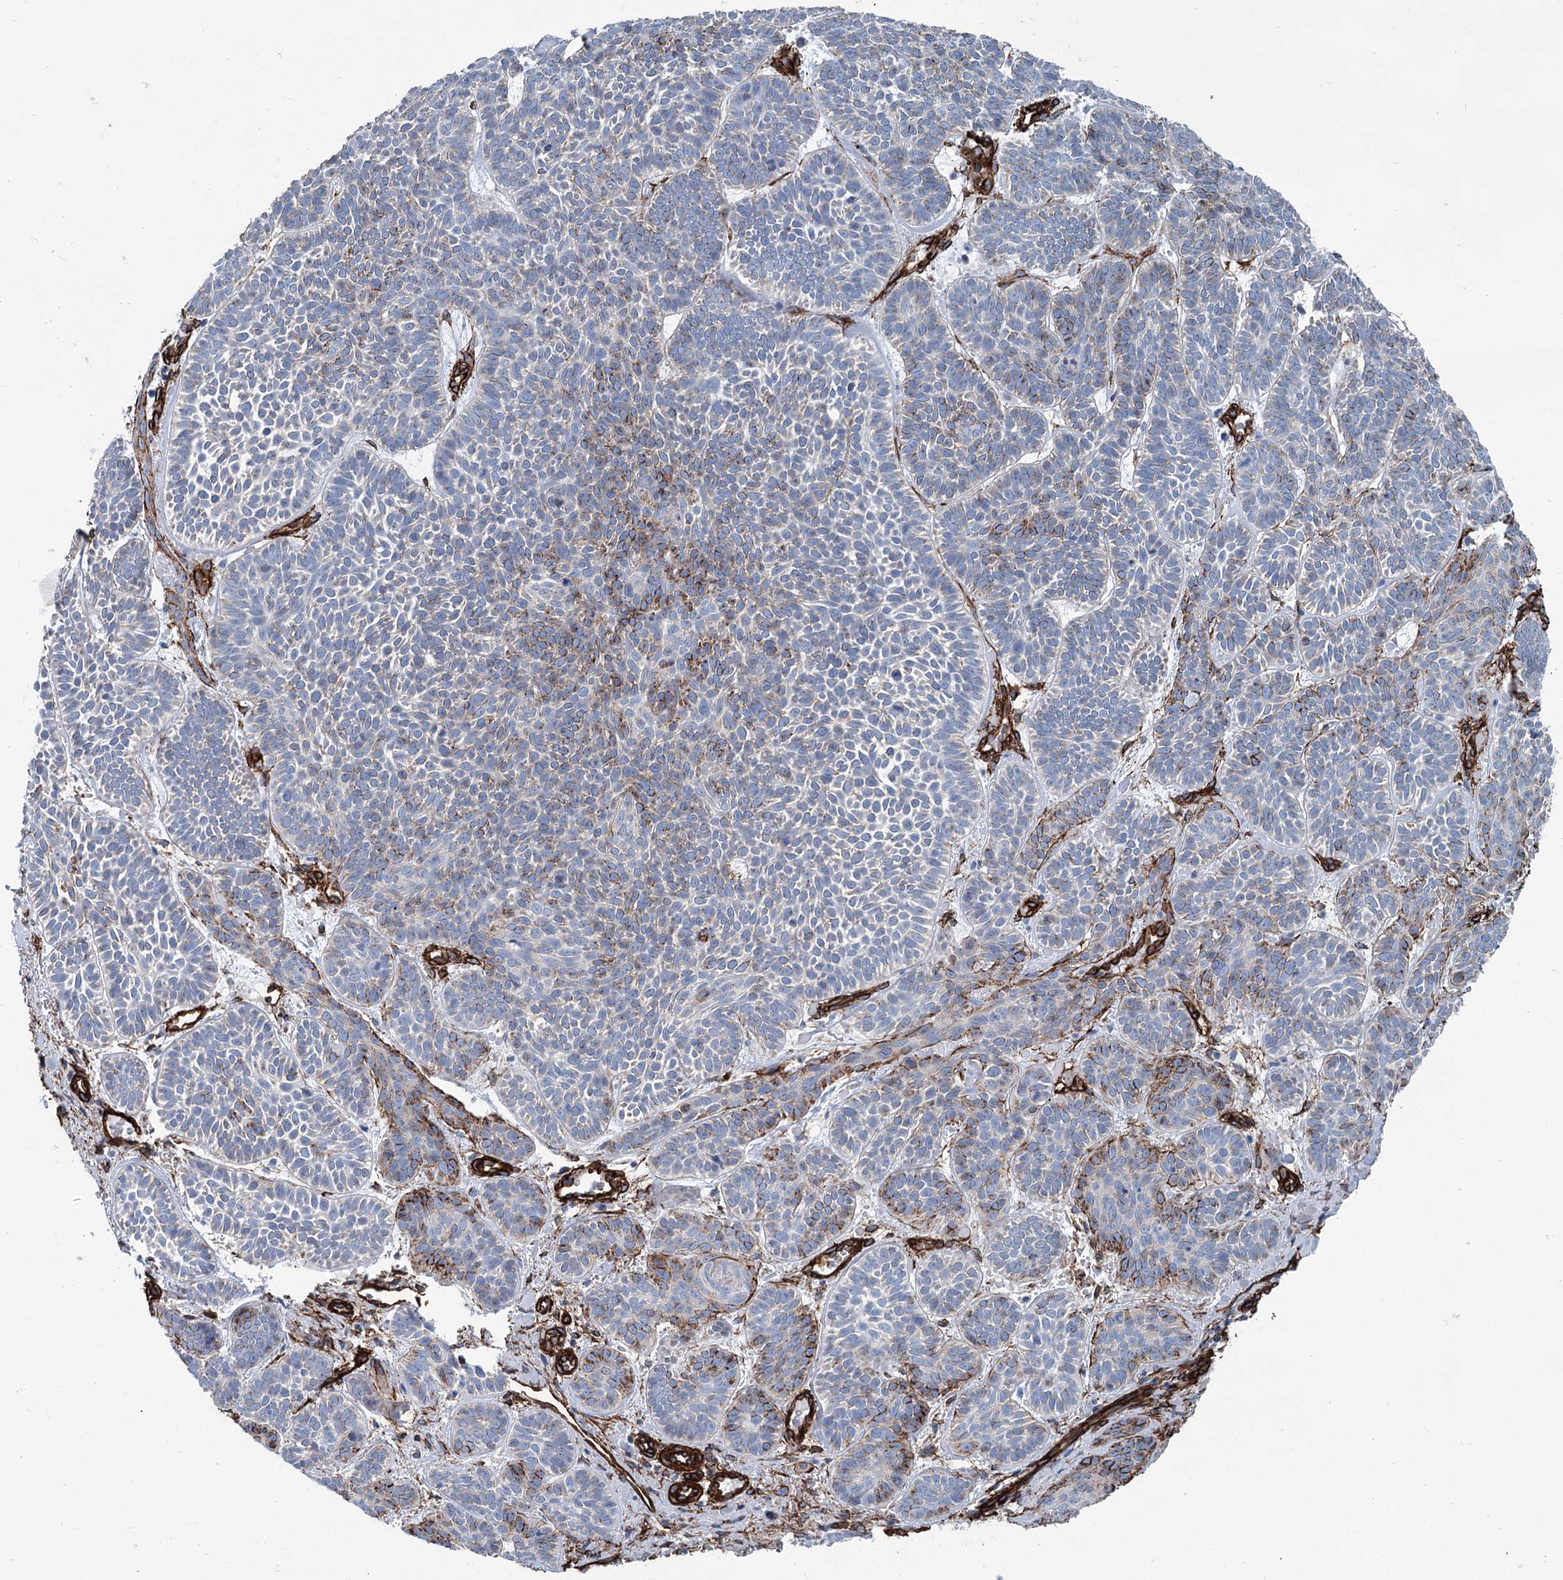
{"staining": {"intensity": "moderate", "quantity": "25%-75%", "location": "cytoplasmic/membranous"}, "tissue": "skin cancer", "cell_type": "Tumor cells", "image_type": "cancer", "snomed": [{"axis": "morphology", "description": "Basal cell carcinoma"}, {"axis": "topography", "description": "Skin"}], "caption": "Skin cancer stained with a brown dye demonstrates moderate cytoplasmic/membranous positive expression in about 25%-75% of tumor cells.", "gene": "IQSEC1", "patient": {"sex": "male", "age": 85}}